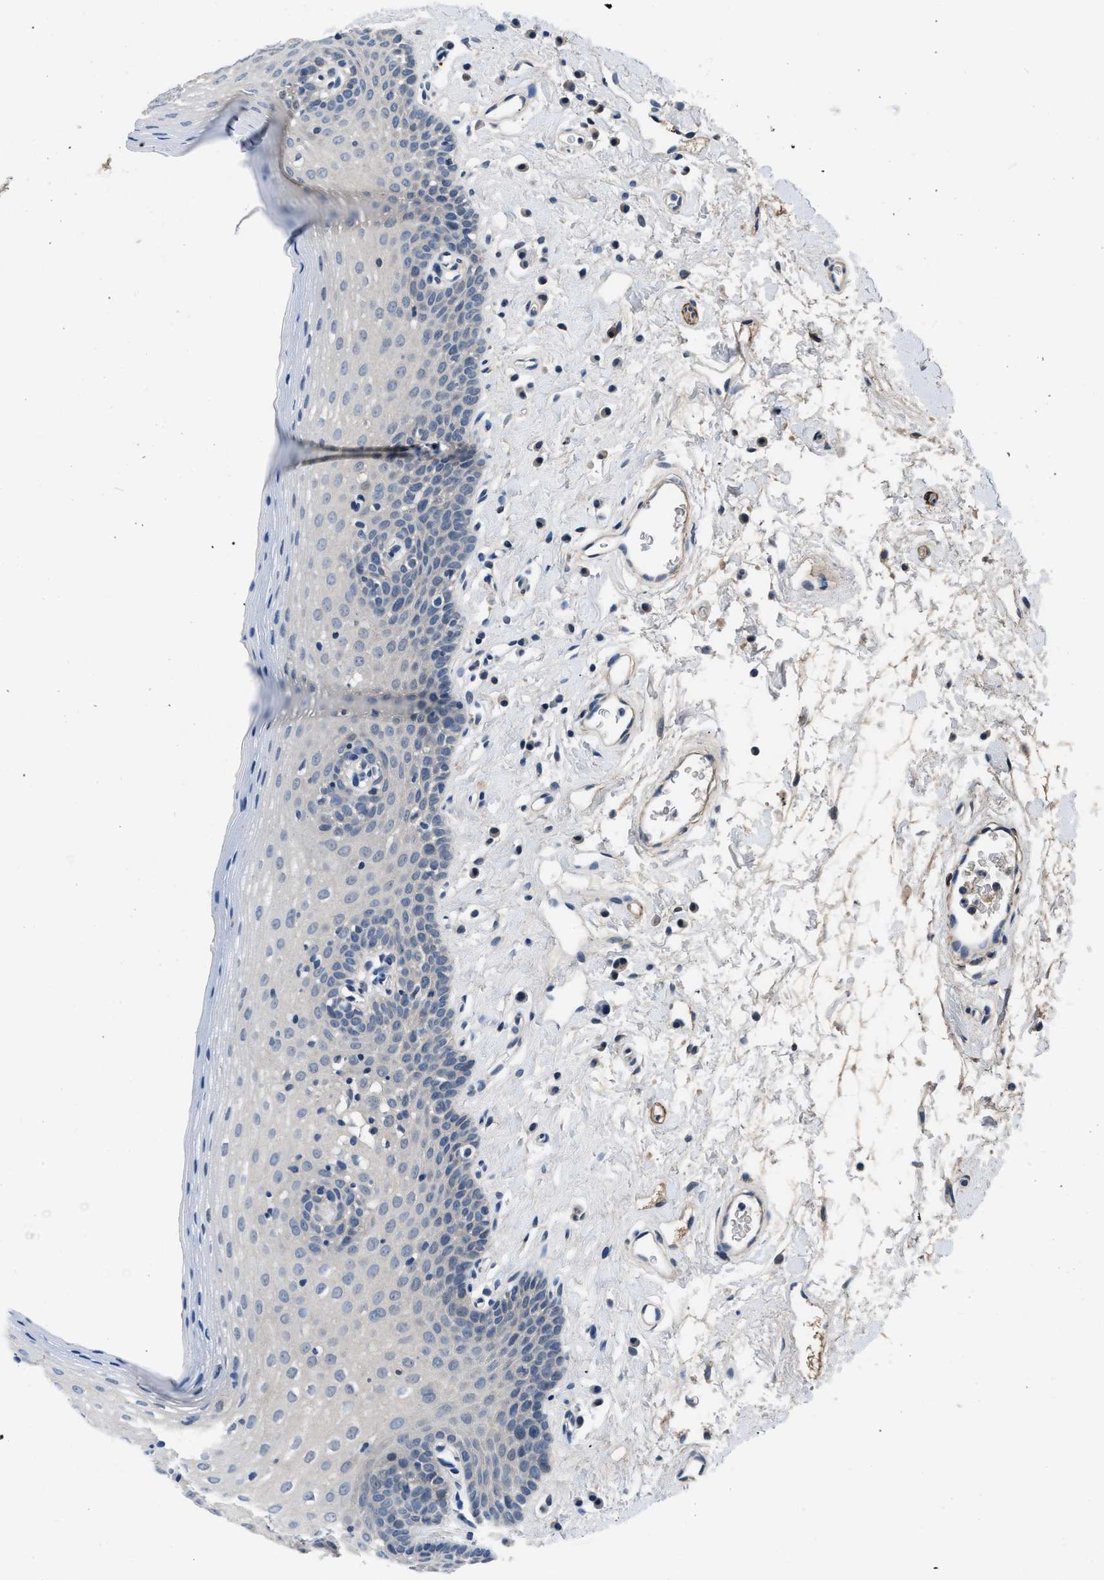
{"staining": {"intensity": "negative", "quantity": "none", "location": "none"}, "tissue": "oral mucosa", "cell_type": "Squamous epithelial cells", "image_type": "normal", "snomed": [{"axis": "morphology", "description": "Normal tissue, NOS"}, {"axis": "topography", "description": "Oral tissue"}], "caption": "IHC image of benign oral mucosa: human oral mucosa stained with DAB (3,3'-diaminobenzidine) exhibits no significant protein staining in squamous epithelial cells.", "gene": "LANCL2", "patient": {"sex": "male", "age": 66}}